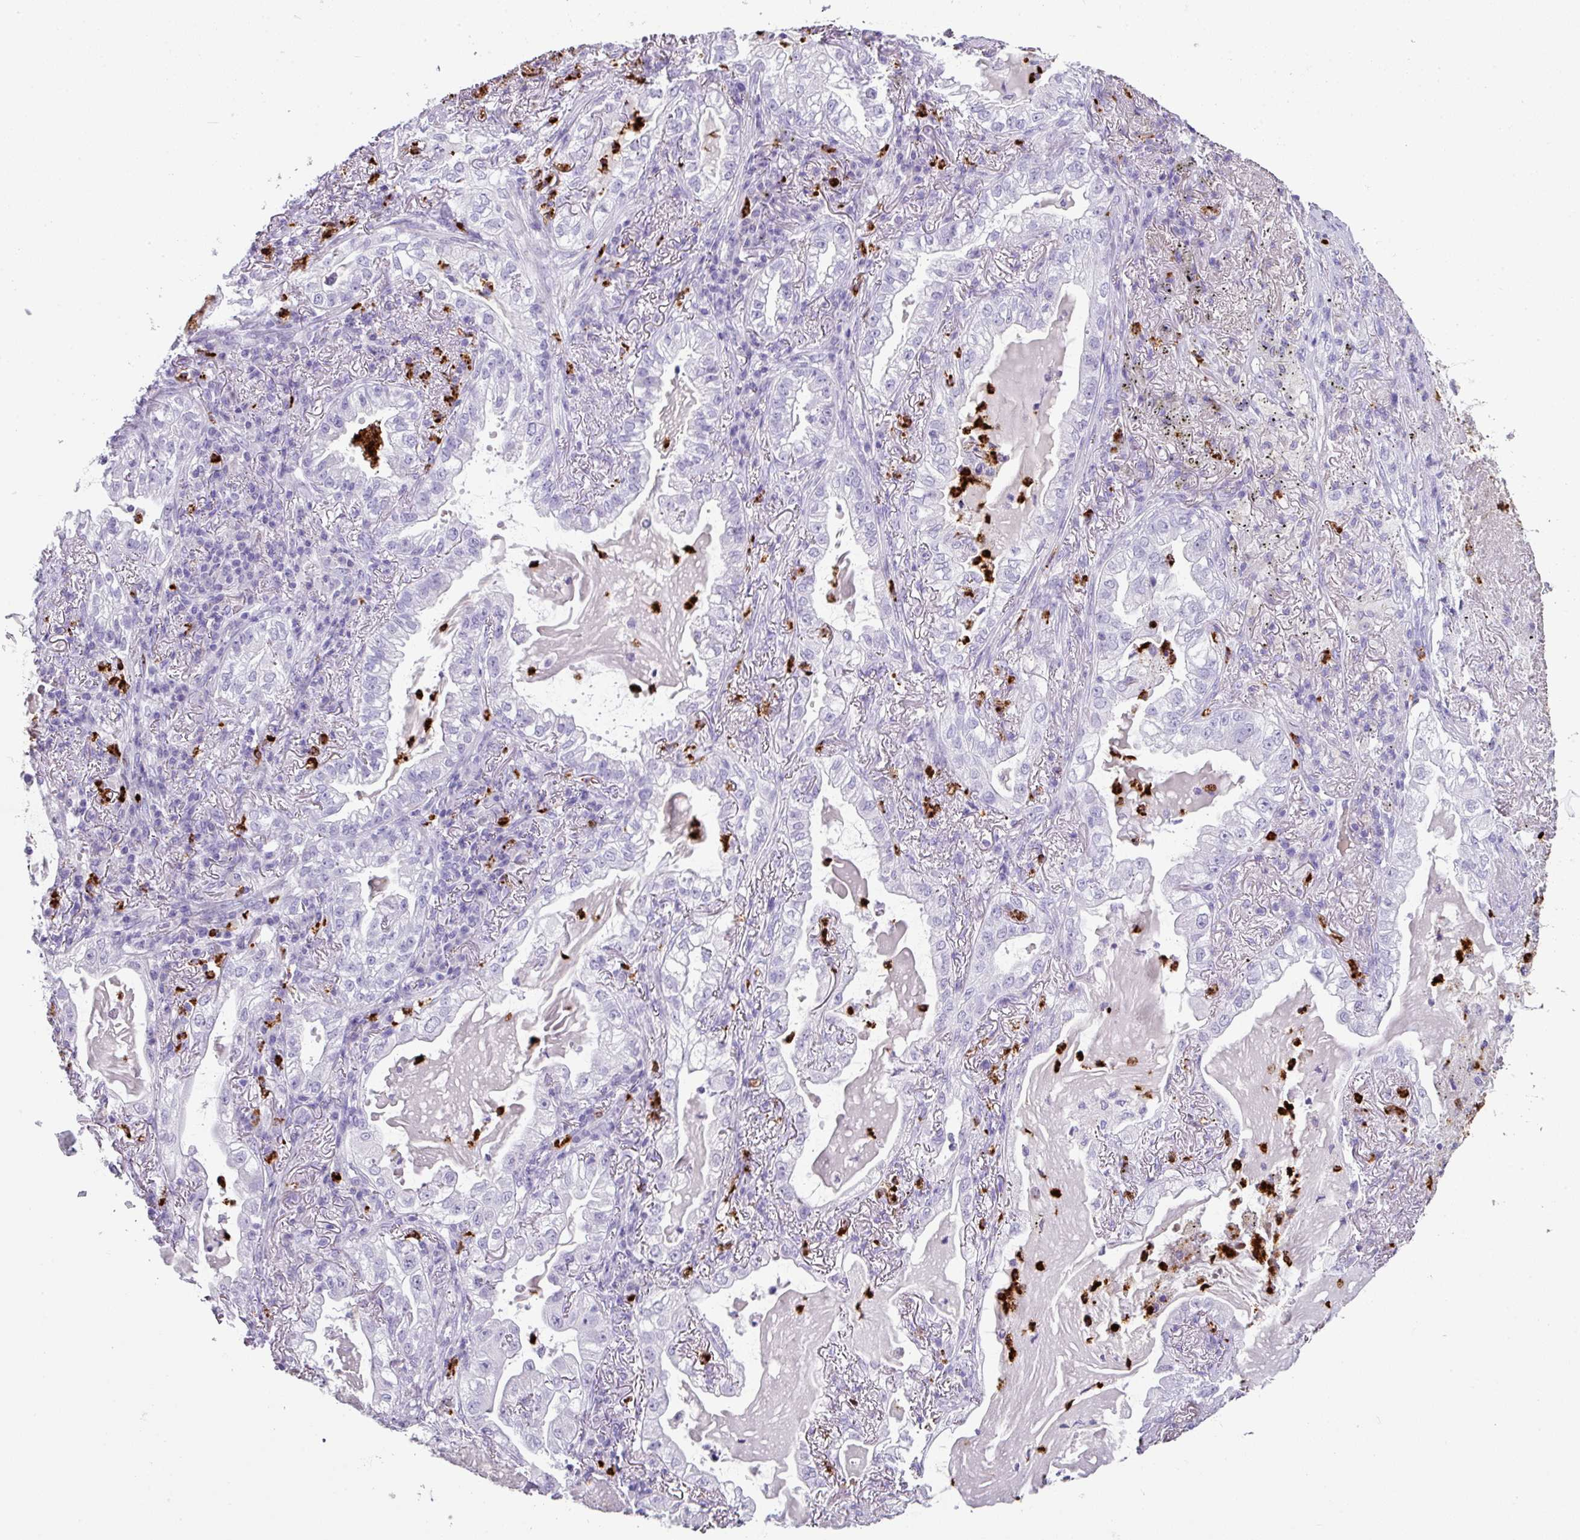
{"staining": {"intensity": "negative", "quantity": "none", "location": "none"}, "tissue": "lung cancer", "cell_type": "Tumor cells", "image_type": "cancer", "snomed": [{"axis": "morphology", "description": "Adenocarcinoma, NOS"}, {"axis": "topography", "description": "Lung"}], "caption": "Lung cancer was stained to show a protein in brown. There is no significant staining in tumor cells. Nuclei are stained in blue.", "gene": "CTSG", "patient": {"sex": "female", "age": 73}}